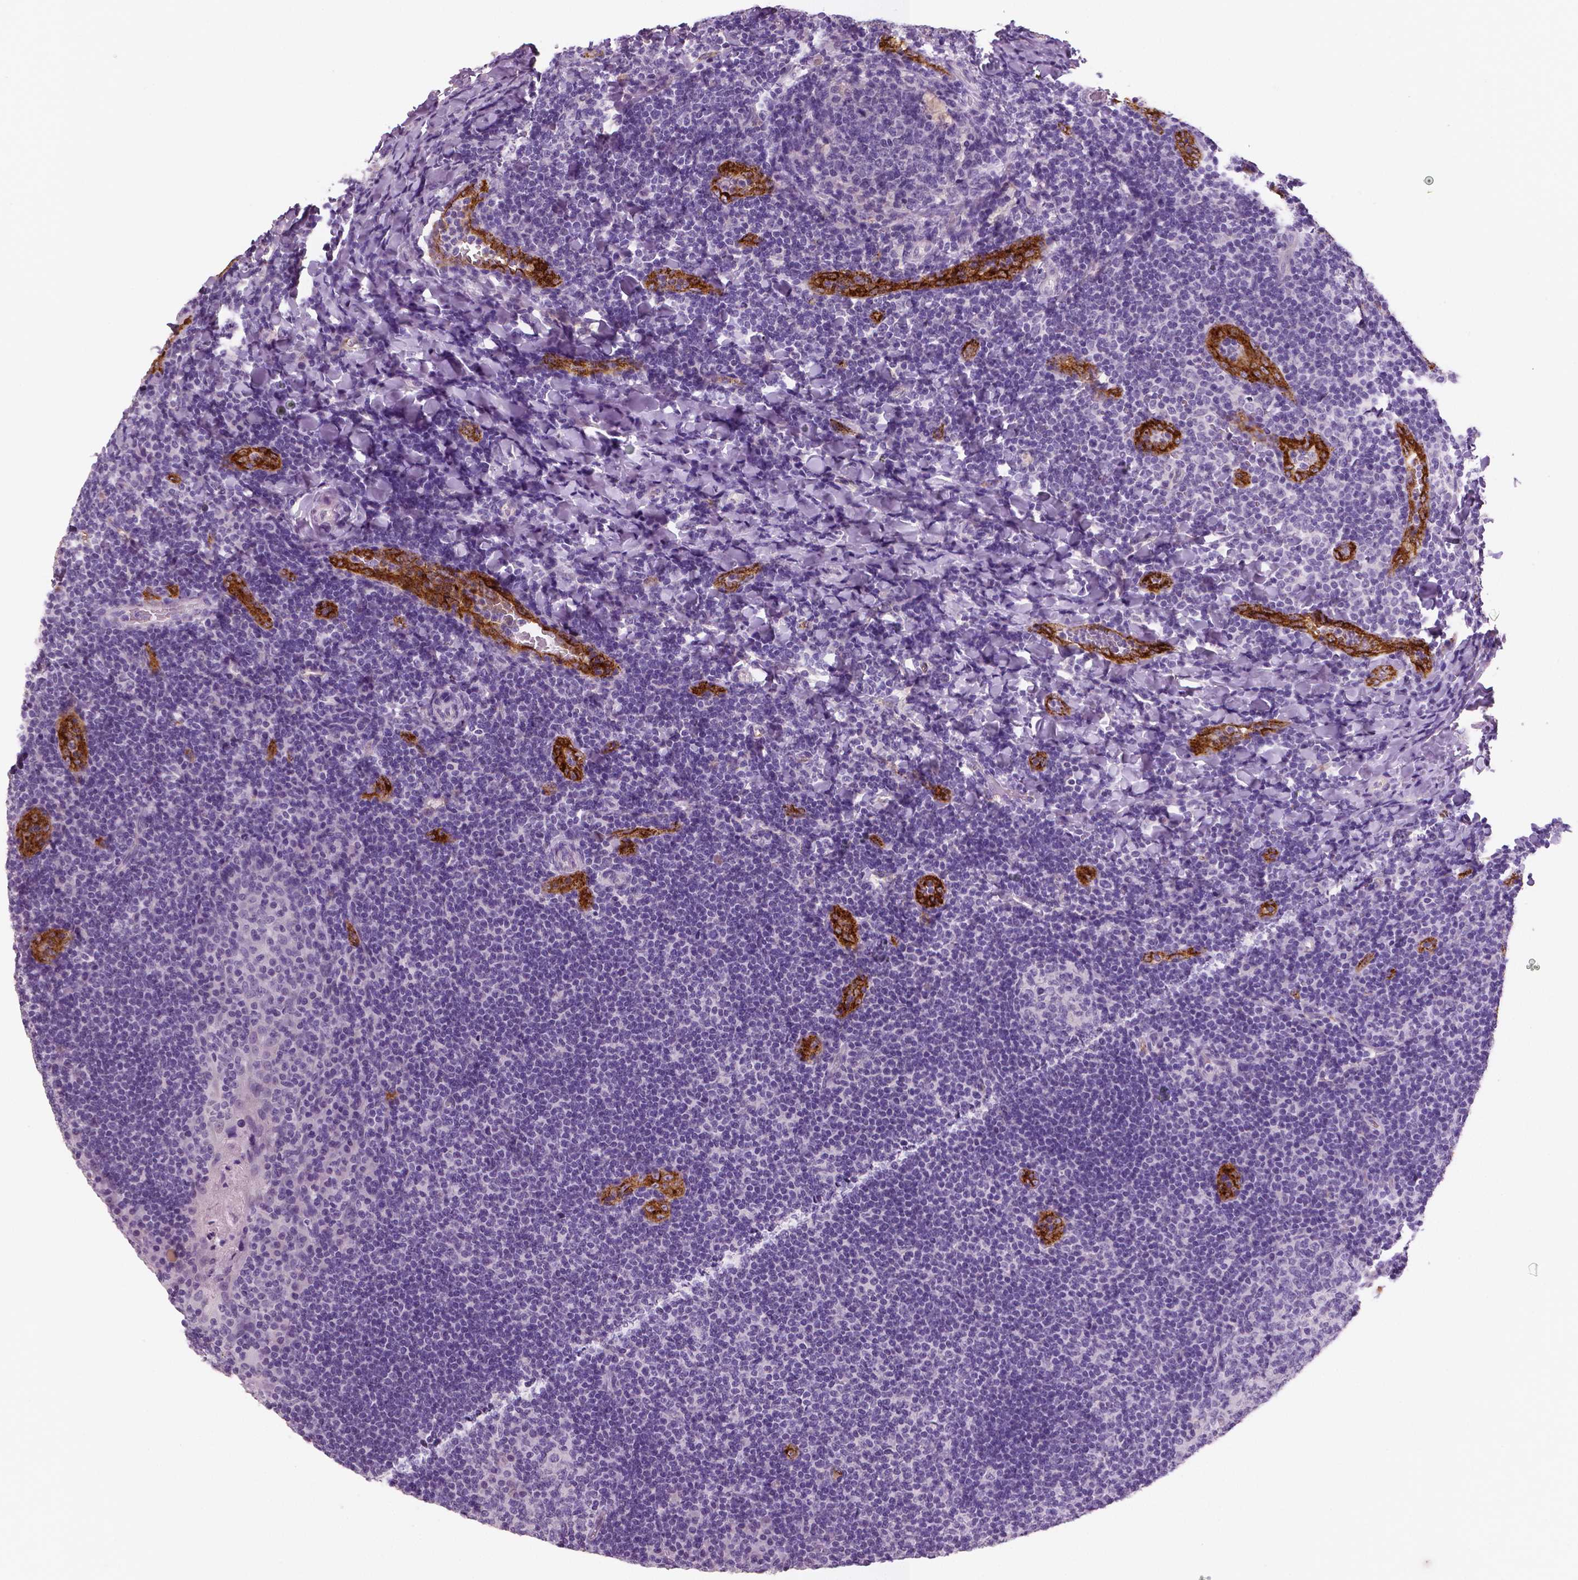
{"staining": {"intensity": "negative", "quantity": "none", "location": "none"}, "tissue": "tonsil", "cell_type": "Germinal center cells", "image_type": "normal", "snomed": [{"axis": "morphology", "description": "Normal tissue, NOS"}, {"axis": "topography", "description": "Tonsil"}], "caption": "IHC of benign tonsil demonstrates no expression in germinal center cells. Brightfield microscopy of IHC stained with DAB (3,3'-diaminobenzidine) (brown) and hematoxylin (blue), captured at high magnification.", "gene": "TSPAN7", "patient": {"sex": "male", "age": 17}}